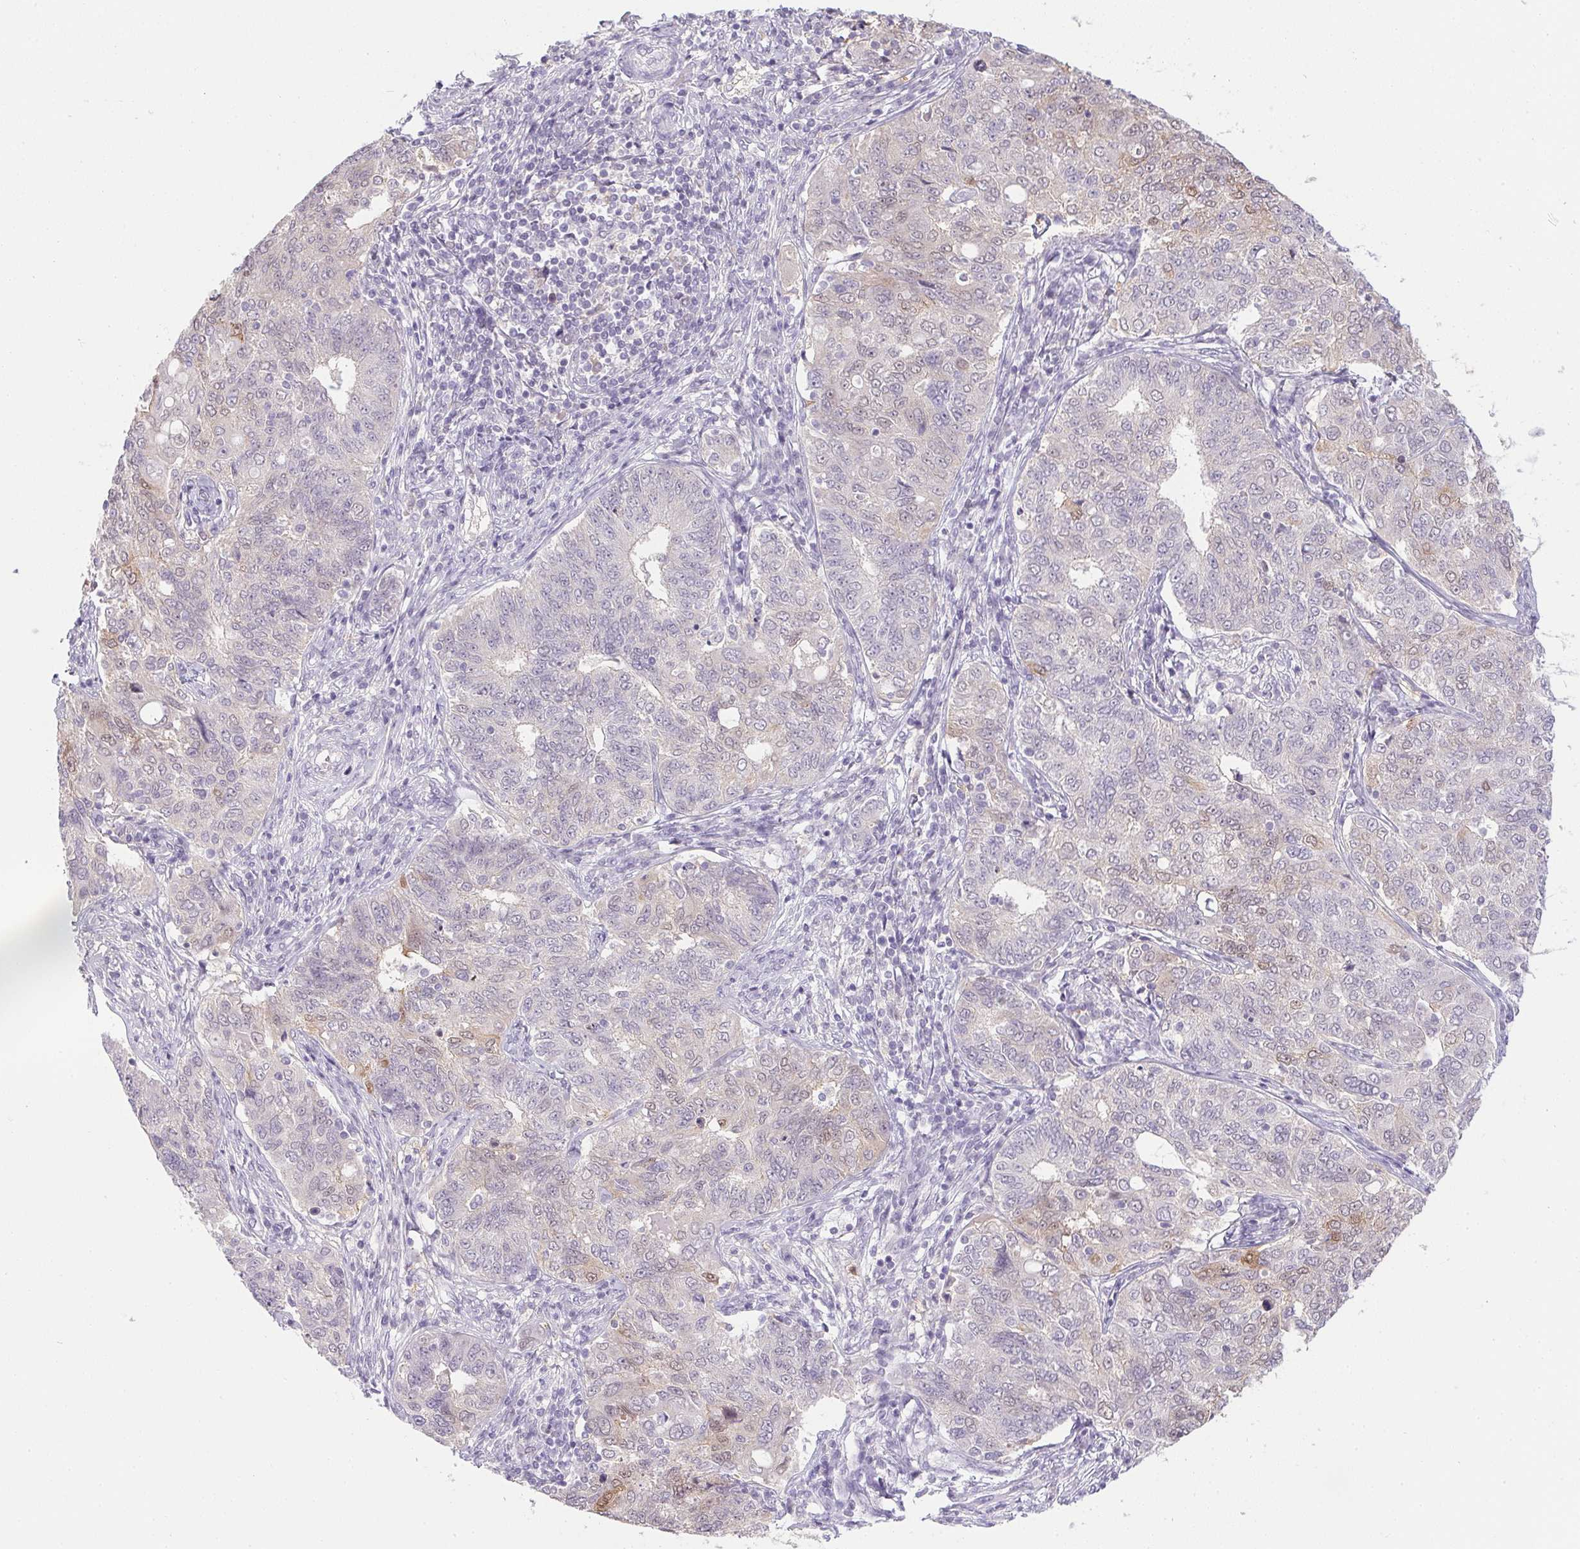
{"staining": {"intensity": "negative", "quantity": "none", "location": "none"}, "tissue": "endometrial cancer", "cell_type": "Tumor cells", "image_type": "cancer", "snomed": [{"axis": "morphology", "description": "Adenocarcinoma, NOS"}, {"axis": "topography", "description": "Endometrium"}], "caption": "Immunohistochemistry micrograph of neoplastic tissue: human endometrial cancer (adenocarcinoma) stained with DAB demonstrates no significant protein expression in tumor cells.", "gene": "DNAJC5G", "patient": {"sex": "female", "age": 43}}